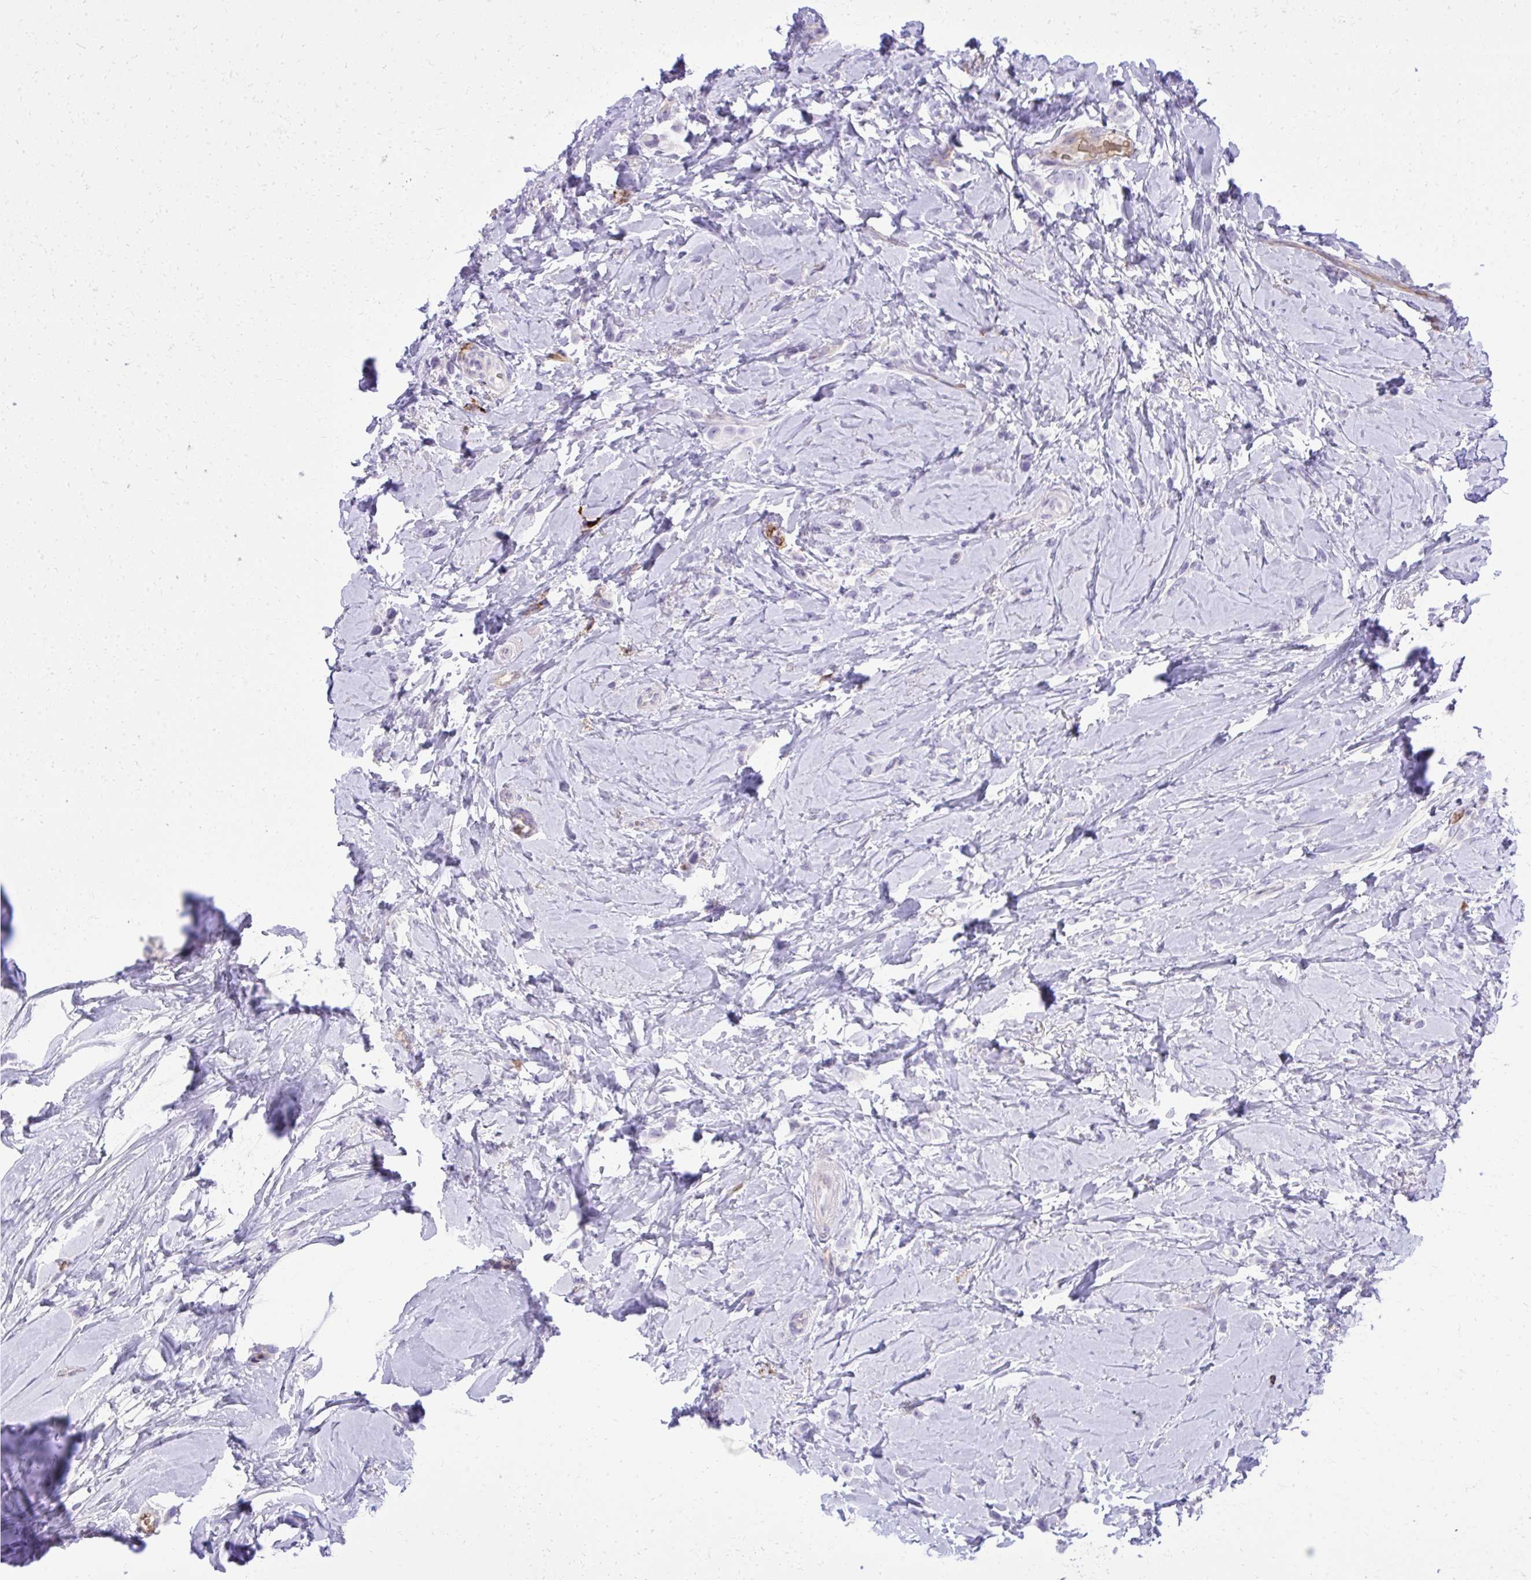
{"staining": {"intensity": "negative", "quantity": "none", "location": "none"}, "tissue": "breast cancer", "cell_type": "Tumor cells", "image_type": "cancer", "snomed": [{"axis": "morphology", "description": "Lobular carcinoma"}, {"axis": "topography", "description": "Breast"}], "caption": "An immunohistochemistry (IHC) micrograph of breast cancer (lobular carcinoma) is shown. There is no staining in tumor cells of breast cancer (lobular carcinoma).", "gene": "PITPNM3", "patient": {"sex": "female", "age": 66}}